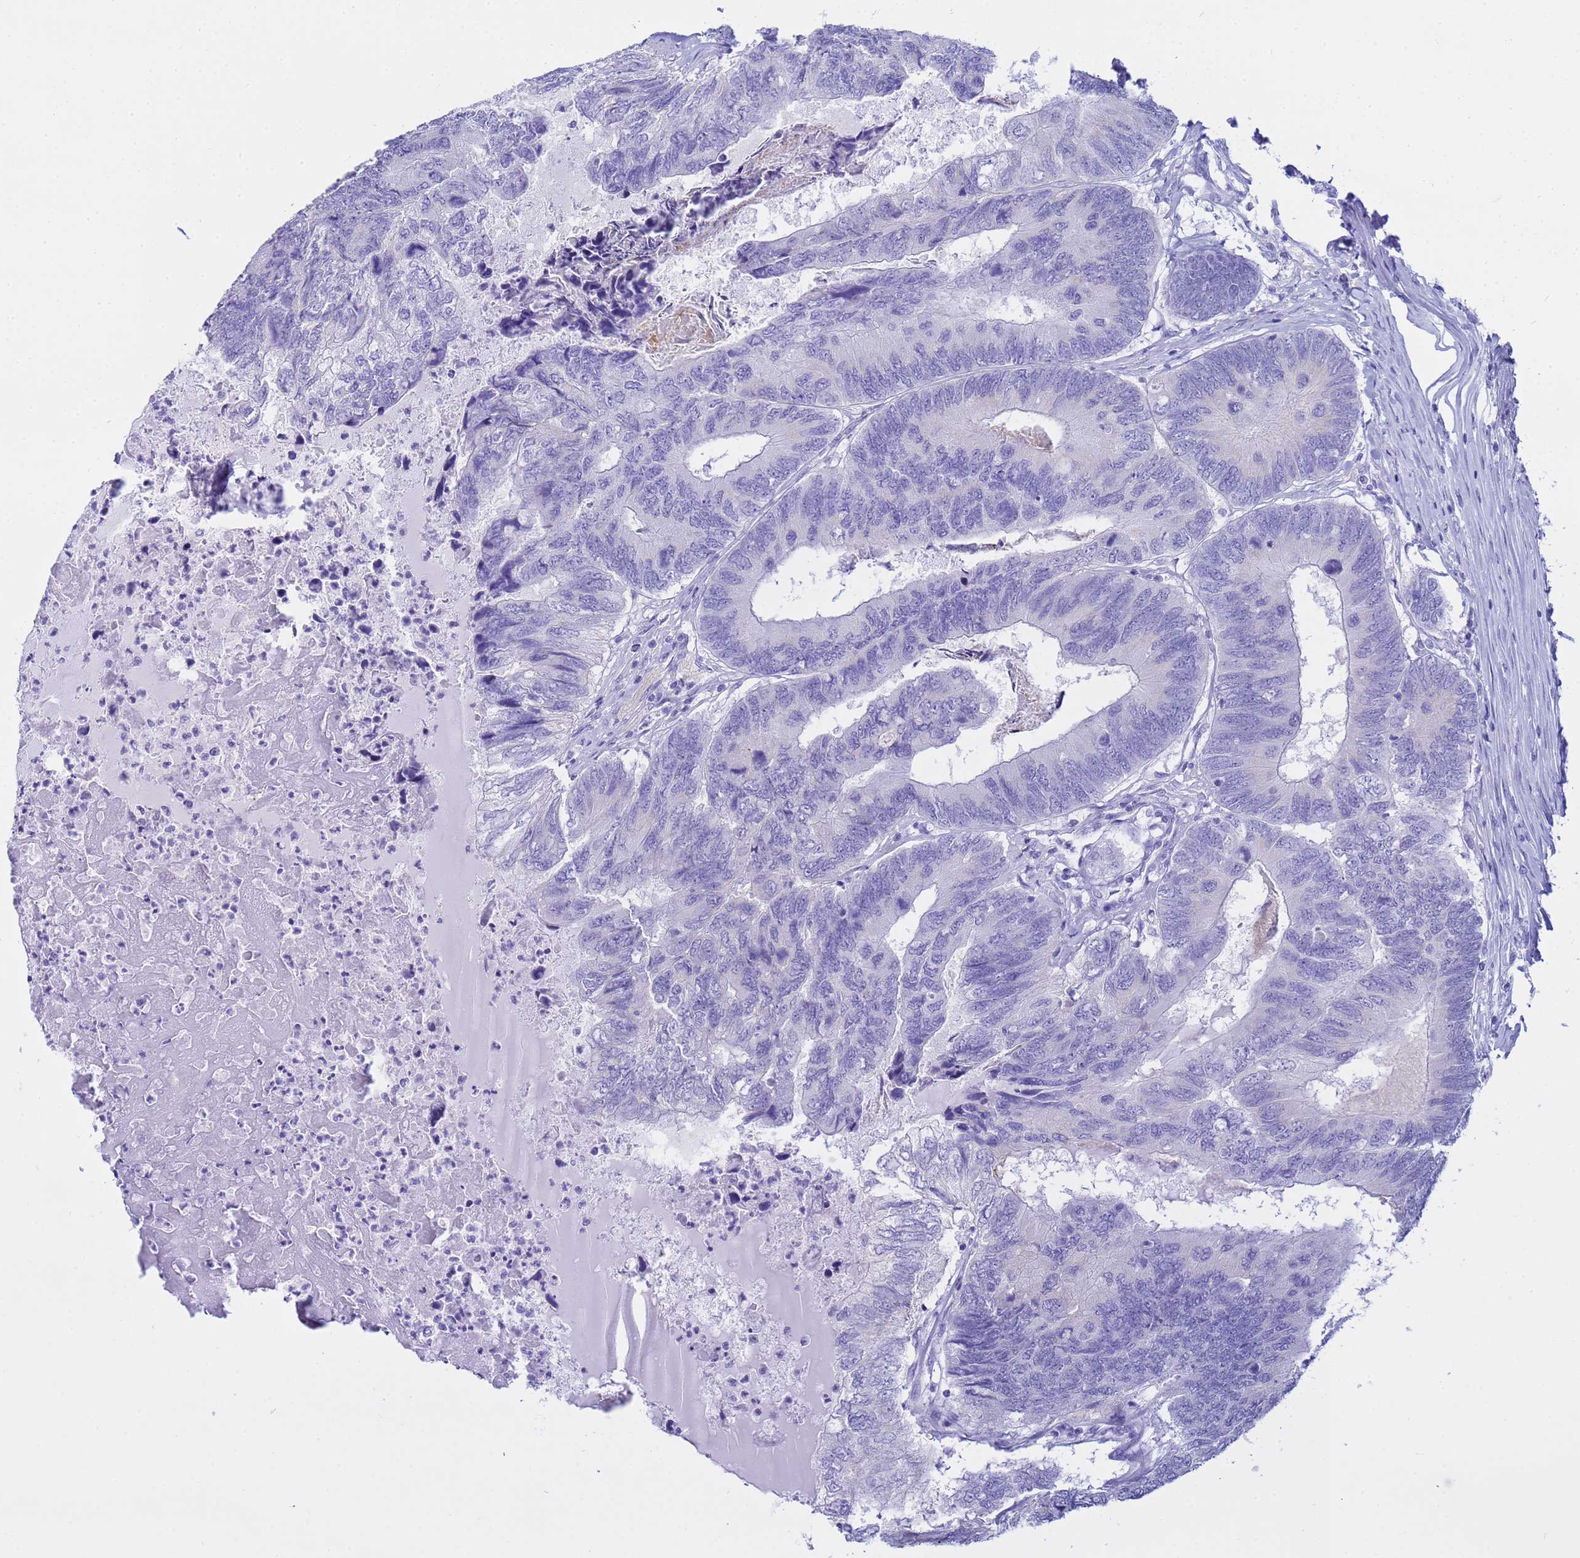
{"staining": {"intensity": "negative", "quantity": "none", "location": "none"}, "tissue": "colorectal cancer", "cell_type": "Tumor cells", "image_type": "cancer", "snomed": [{"axis": "morphology", "description": "Adenocarcinoma, NOS"}, {"axis": "topography", "description": "Colon"}], "caption": "Adenocarcinoma (colorectal) stained for a protein using immunohistochemistry reveals no staining tumor cells.", "gene": "AQP12A", "patient": {"sex": "female", "age": 67}}